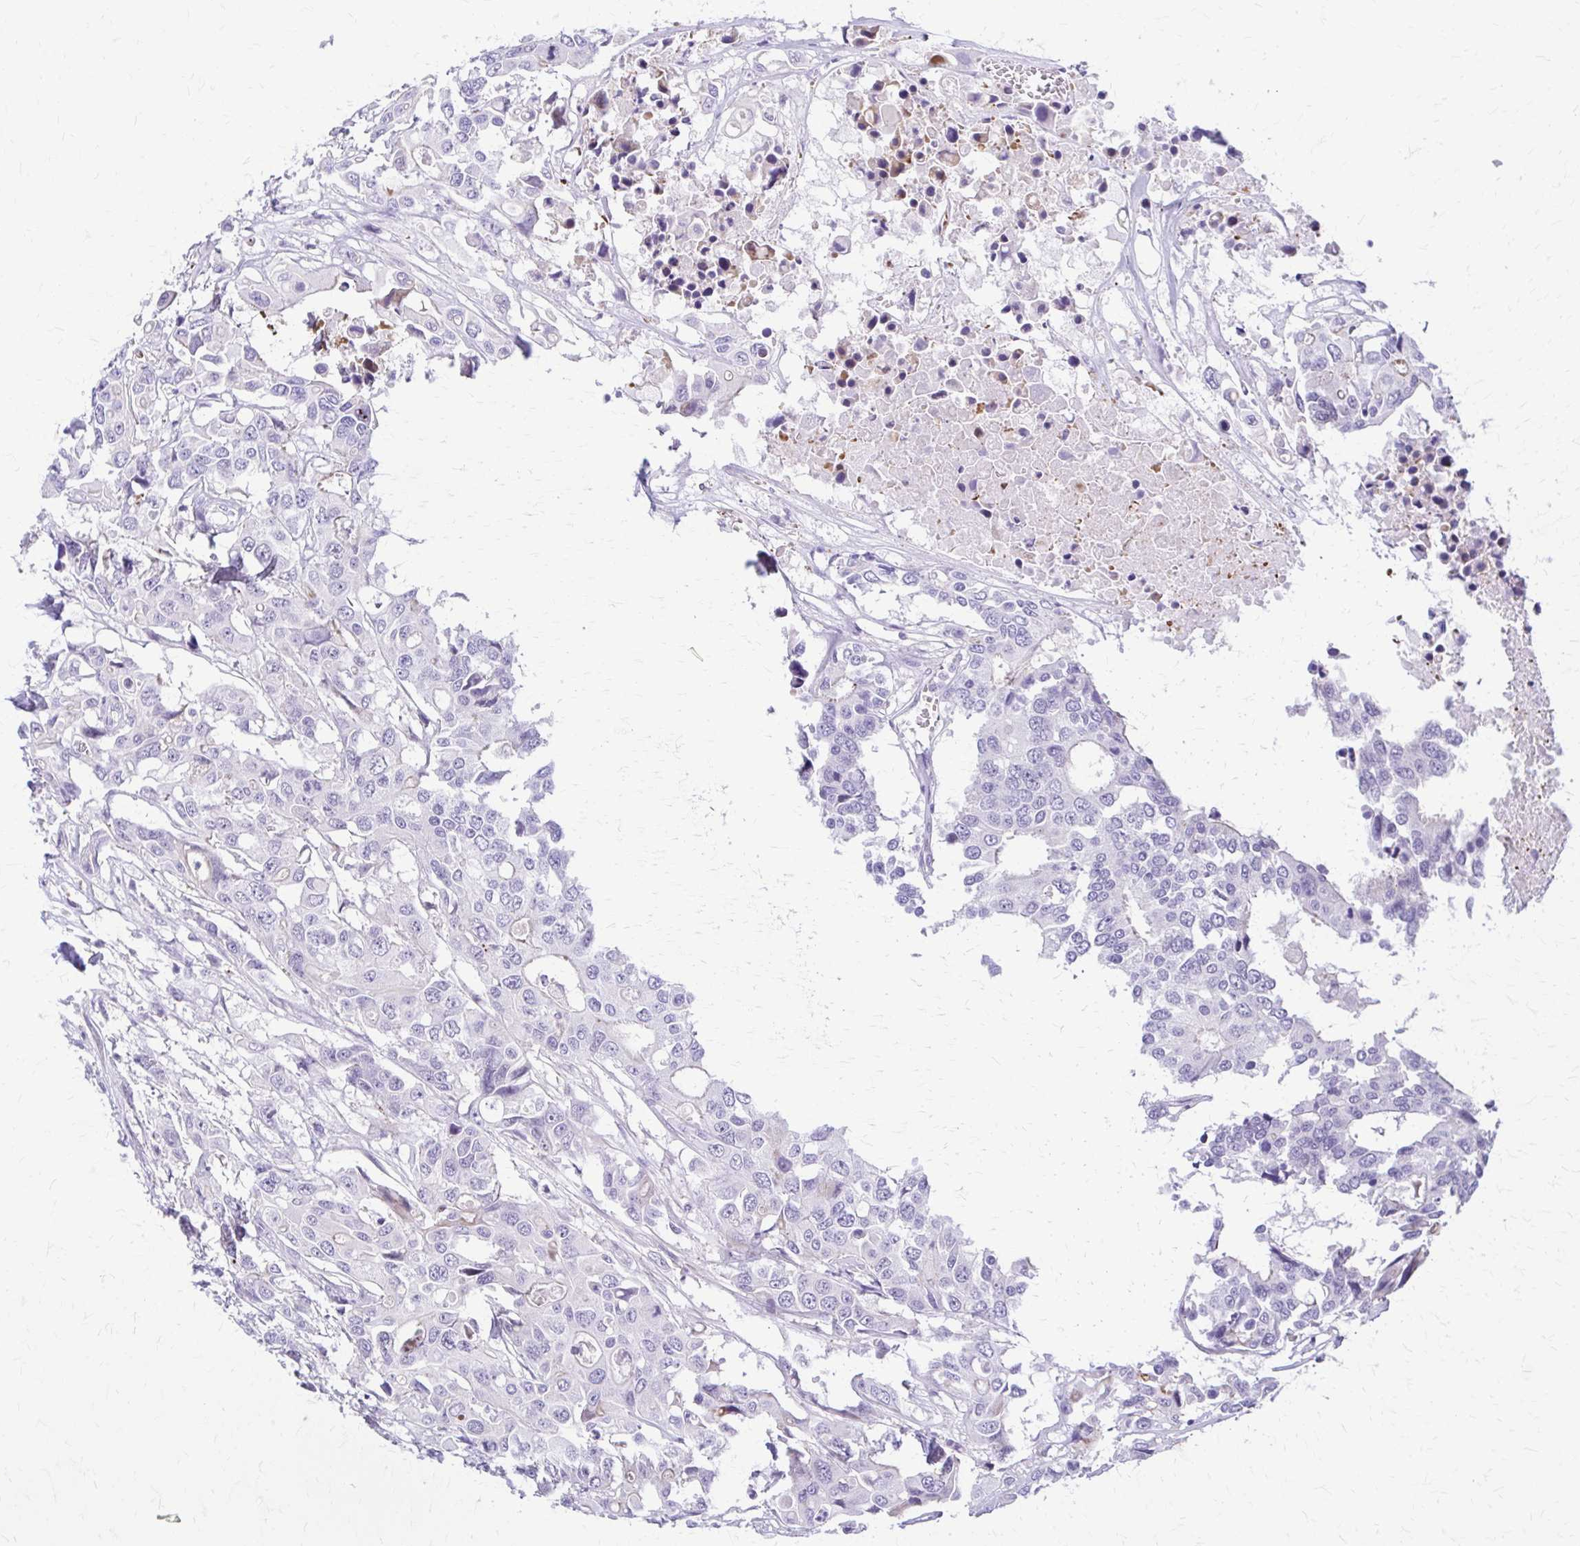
{"staining": {"intensity": "negative", "quantity": "none", "location": "none"}, "tissue": "colorectal cancer", "cell_type": "Tumor cells", "image_type": "cancer", "snomed": [{"axis": "morphology", "description": "Adenocarcinoma, NOS"}, {"axis": "topography", "description": "Colon"}], "caption": "The micrograph exhibits no significant staining in tumor cells of colorectal adenocarcinoma.", "gene": "RHOBTB2", "patient": {"sex": "male", "age": 77}}